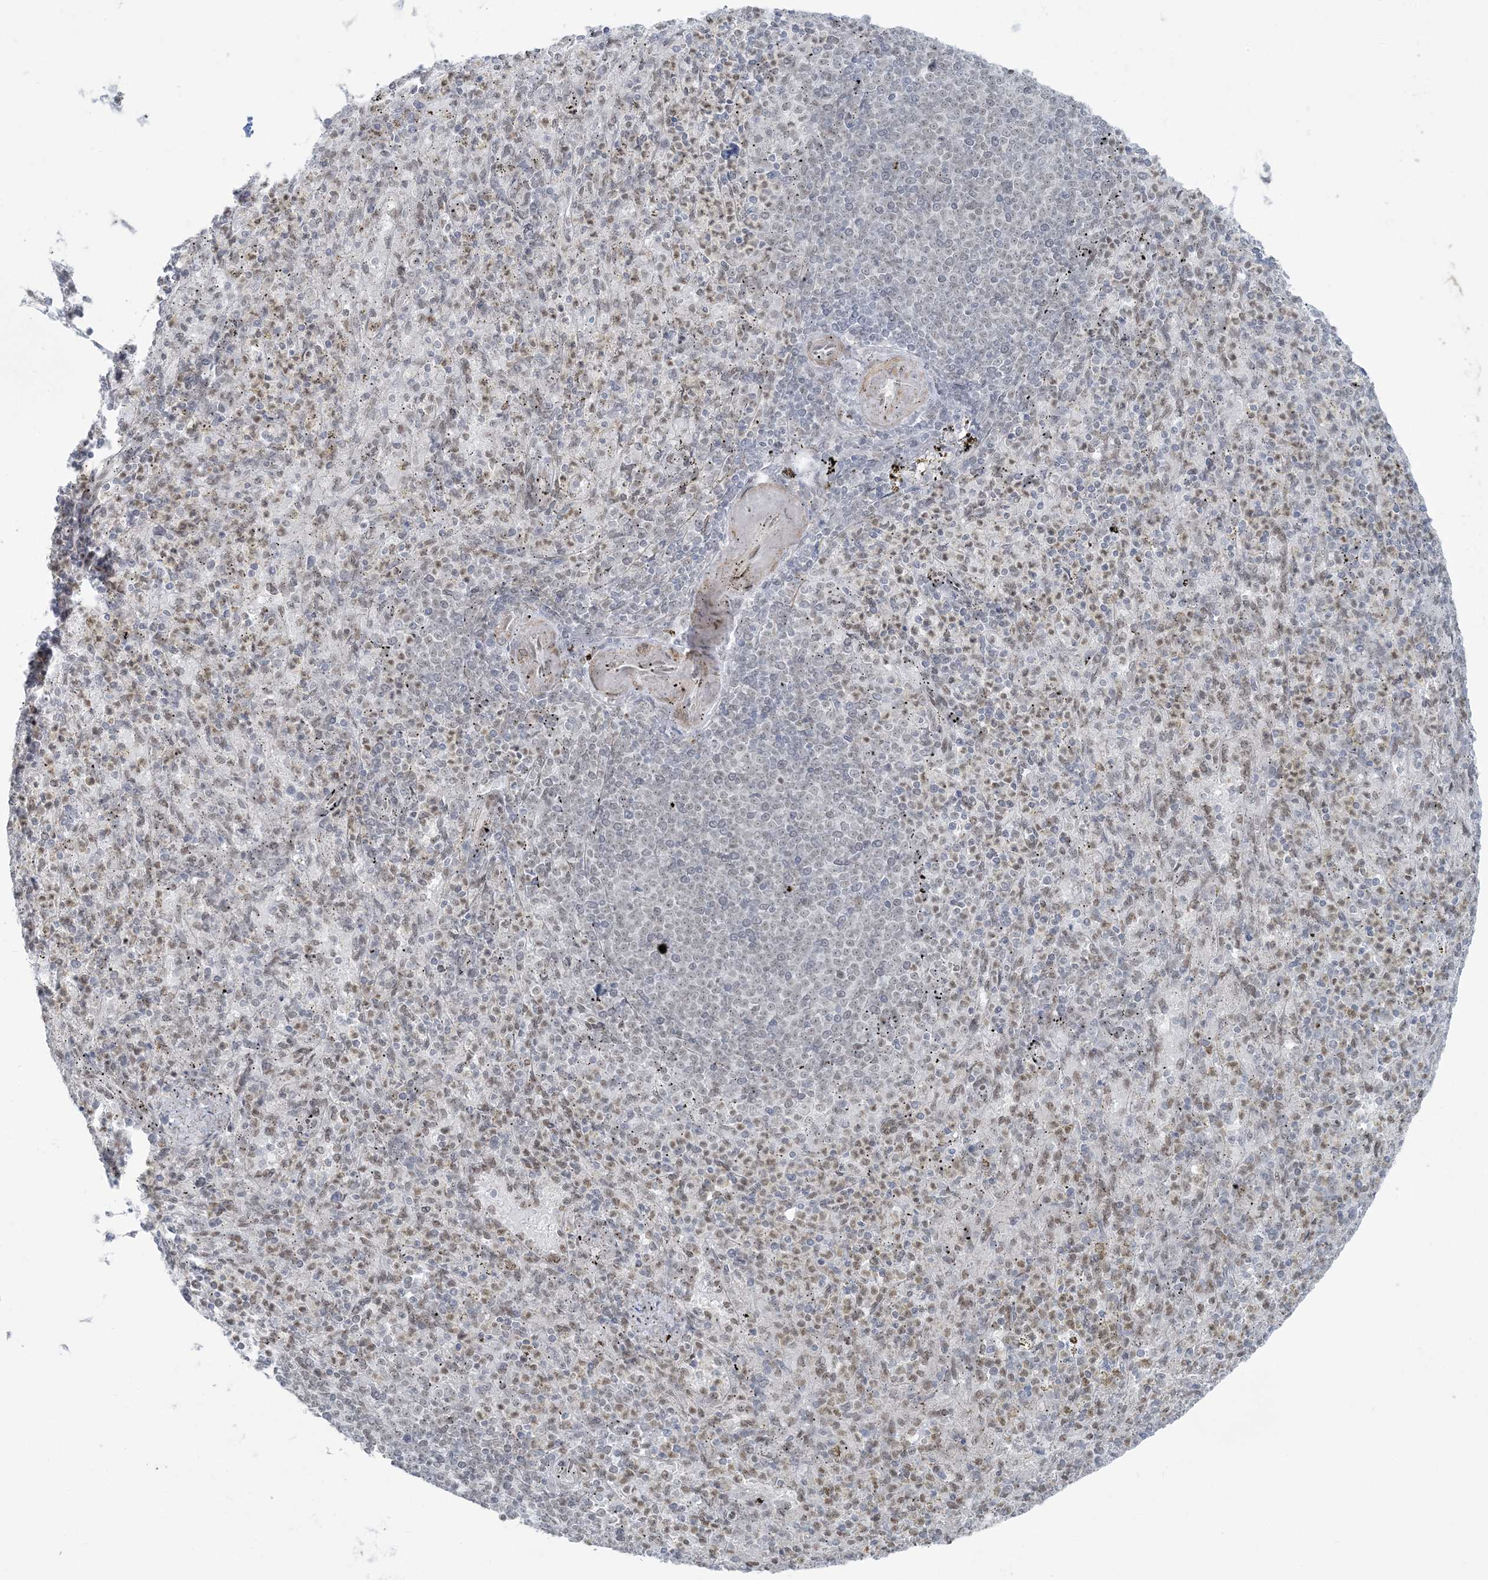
{"staining": {"intensity": "weak", "quantity": "25%-75%", "location": "nuclear"}, "tissue": "spleen", "cell_type": "Cells in red pulp", "image_type": "normal", "snomed": [{"axis": "morphology", "description": "Normal tissue, NOS"}, {"axis": "topography", "description": "Spleen"}], "caption": "DAB (3,3'-diaminobenzidine) immunohistochemical staining of normal spleen reveals weak nuclear protein positivity in approximately 25%-75% of cells in red pulp.", "gene": "ZNF787", "patient": {"sex": "female", "age": 74}}